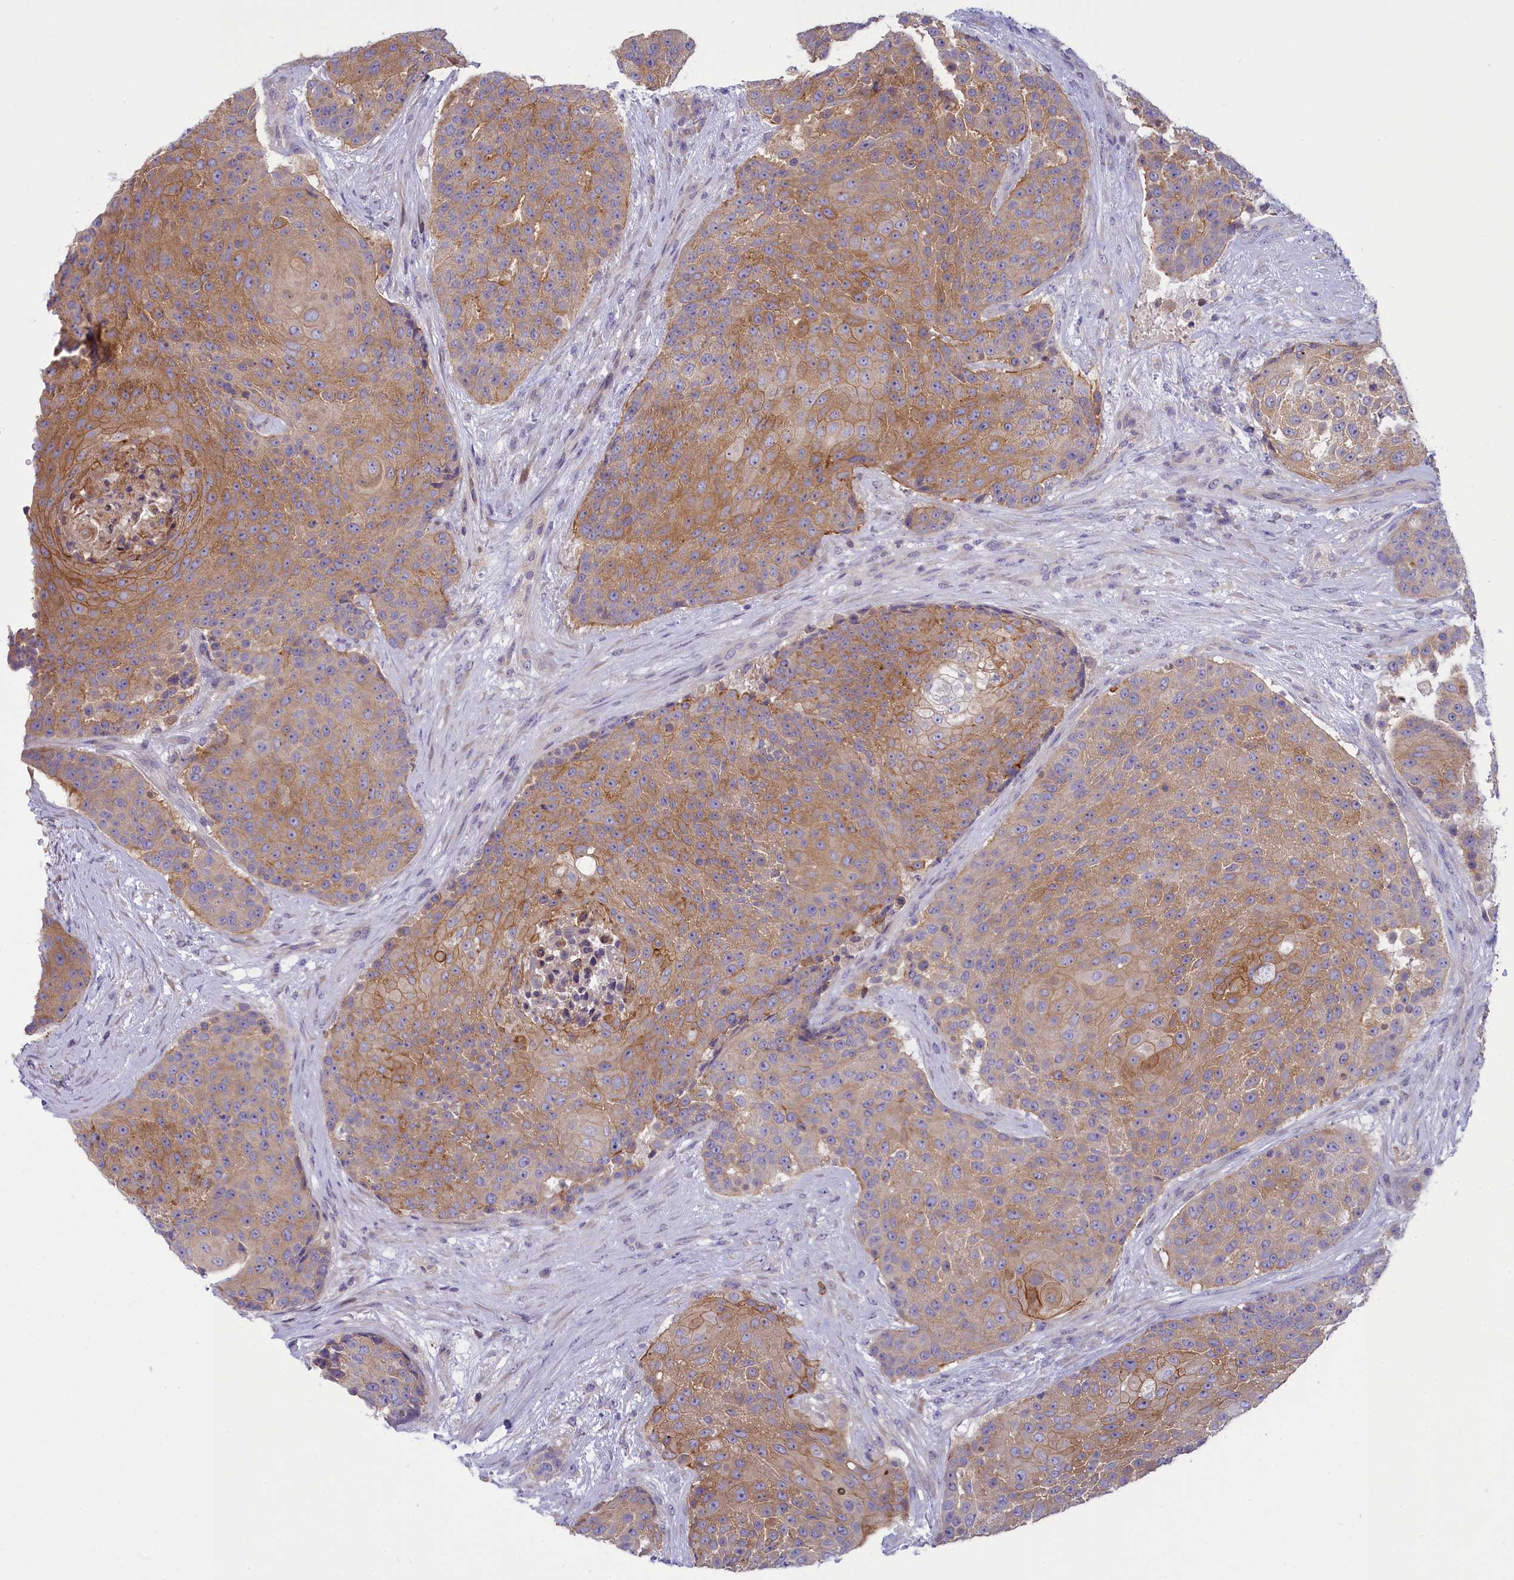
{"staining": {"intensity": "moderate", "quantity": ">75%", "location": "cytoplasmic/membranous"}, "tissue": "urothelial cancer", "cell_type": "Tumor cells", "image_type": "cancer", "snomed": [{"axis": "morphology", "description": "Urothelial carcinoma, High grade"}, {"axis": "topography", "description": "Urinary bladder"}], "caption": "A brown stain highlights moderate cytoplasmic/membranous positivity of a protein in human urothelial cancer tumor cells.", "gene": "CORO2A", "patient": {"sex": "female", "age": 63}}